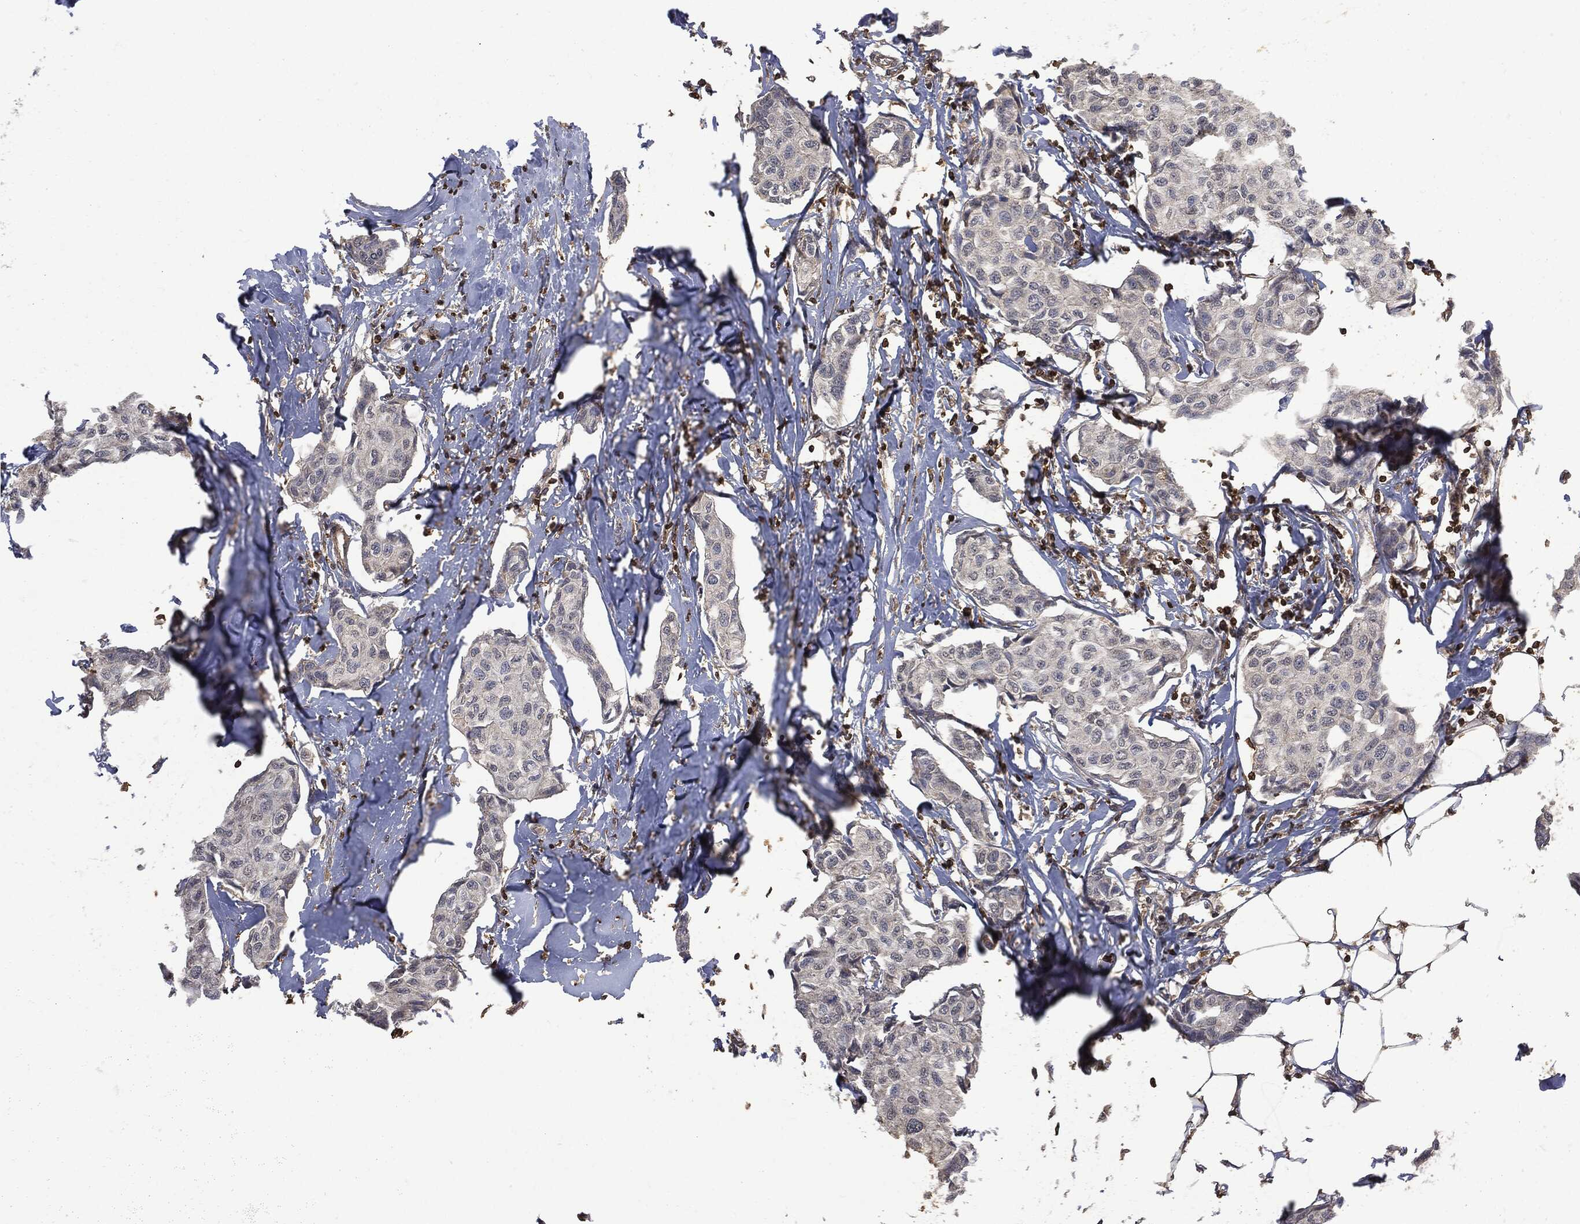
{"staining": {"intensity": "moderate", "quantity": "<25%", "location": "cytoplasmic/membranous"}, "tissue": "breast cancer", "cell_type": "Tumor cells", "image_type": "cancer", "snomed": [{"axis": "morphology", "description": "Duct carcinoma"}, {"axis": "topography", "description": "Breast"}], "caption": "Human breast cancer stained for a protein (brown) reveals moderate cytoplasmic/membranous positive staining in about <25% of tumor cells.", "gene": "PSMB10", "patient": {"sex": "female", "age": 80}}